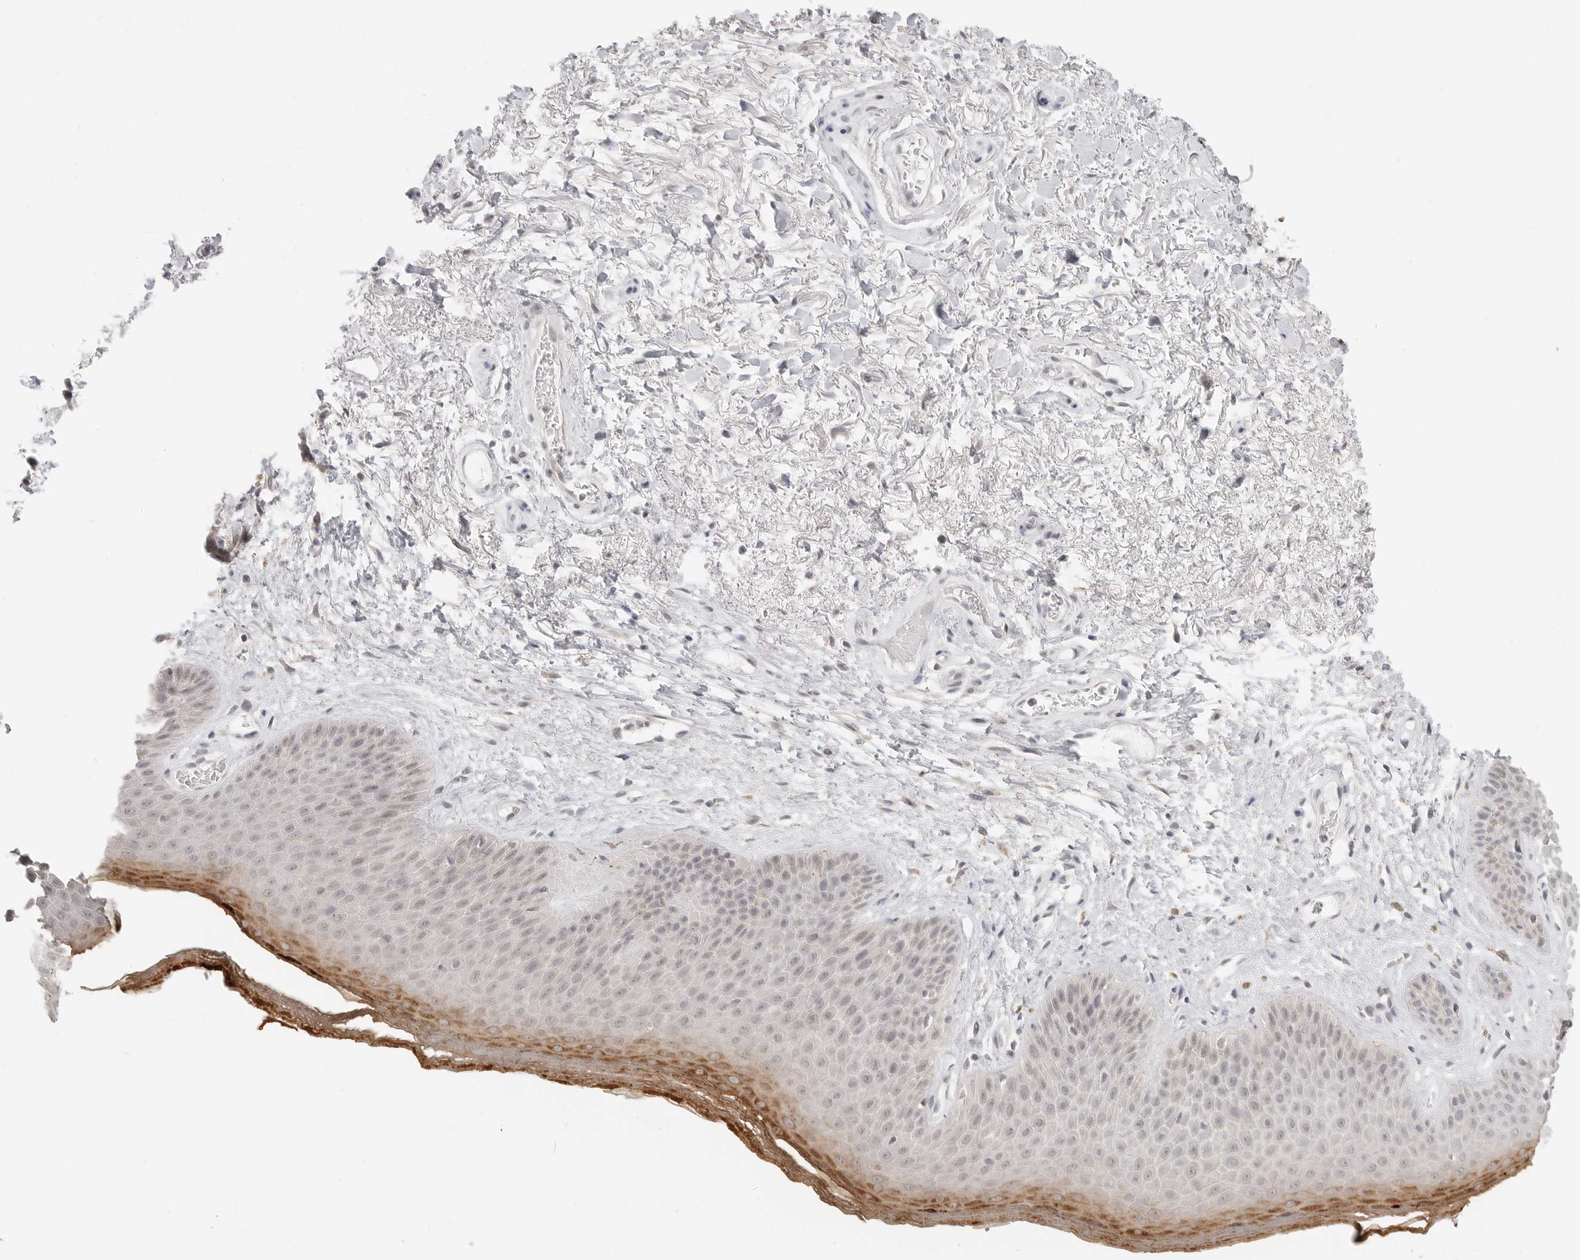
{"staining": {"intensity": "moderate", "quantity": "<25%", "location": "cytoplasmic/membranous"}, "tissue": "skin", "cell_type": "Epidermal cells", "image_type": "normal", "snomed": [{"axis": "morphology", "description": "Normal tissue, NOS"}, {"axis": "topography", "description": "Anal"}], "caption": "Immunohistochemistry (IHC) (DAB) staining of normal skin reveals moderate cytoplasmic/membranous protein positivity in approximately <25% of epidermal cells.", "gene": "KLK11", "patient": {"sex": "male", "age": 74}}